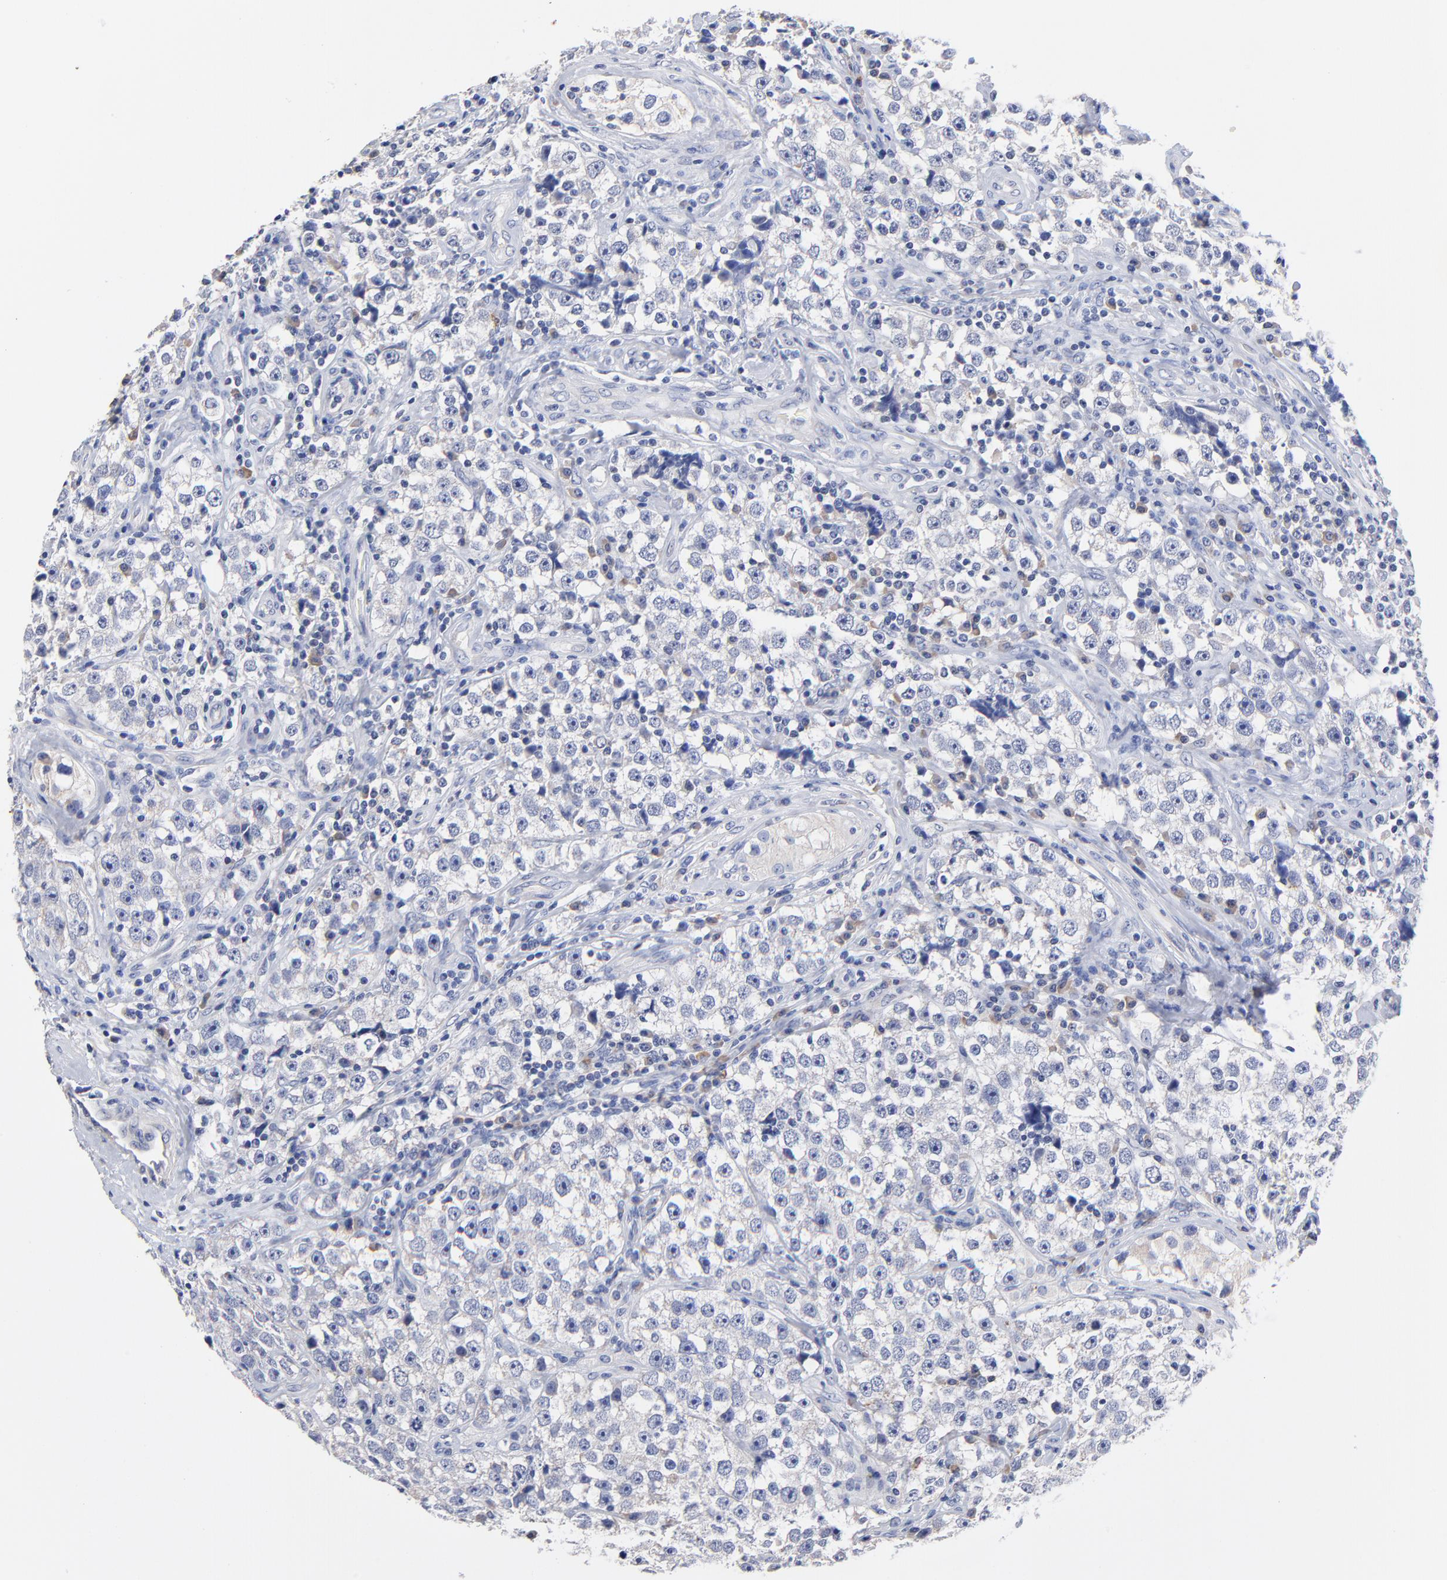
{"staining": {"intensity": "negative", "quantity": "none", "location": "none"}, "tissue": "testis cancer", "cell_type": "Tumor cells", "image_type": "cancer", "snomed": [{"axis": "morphology", "description": "Seminoma, NOS"}, {"axis": "topography", "description": "Testis"}], "caption": "Immunohistochemical staining of human seminoma (testis) exhibits no significant expression in tumor cells. The staining is performed using DAB brown chromogen with nuclei counter-stained in using hematoxylin.", "gene": "TWNK", "patient": {"sex": "male", "age": 32}}